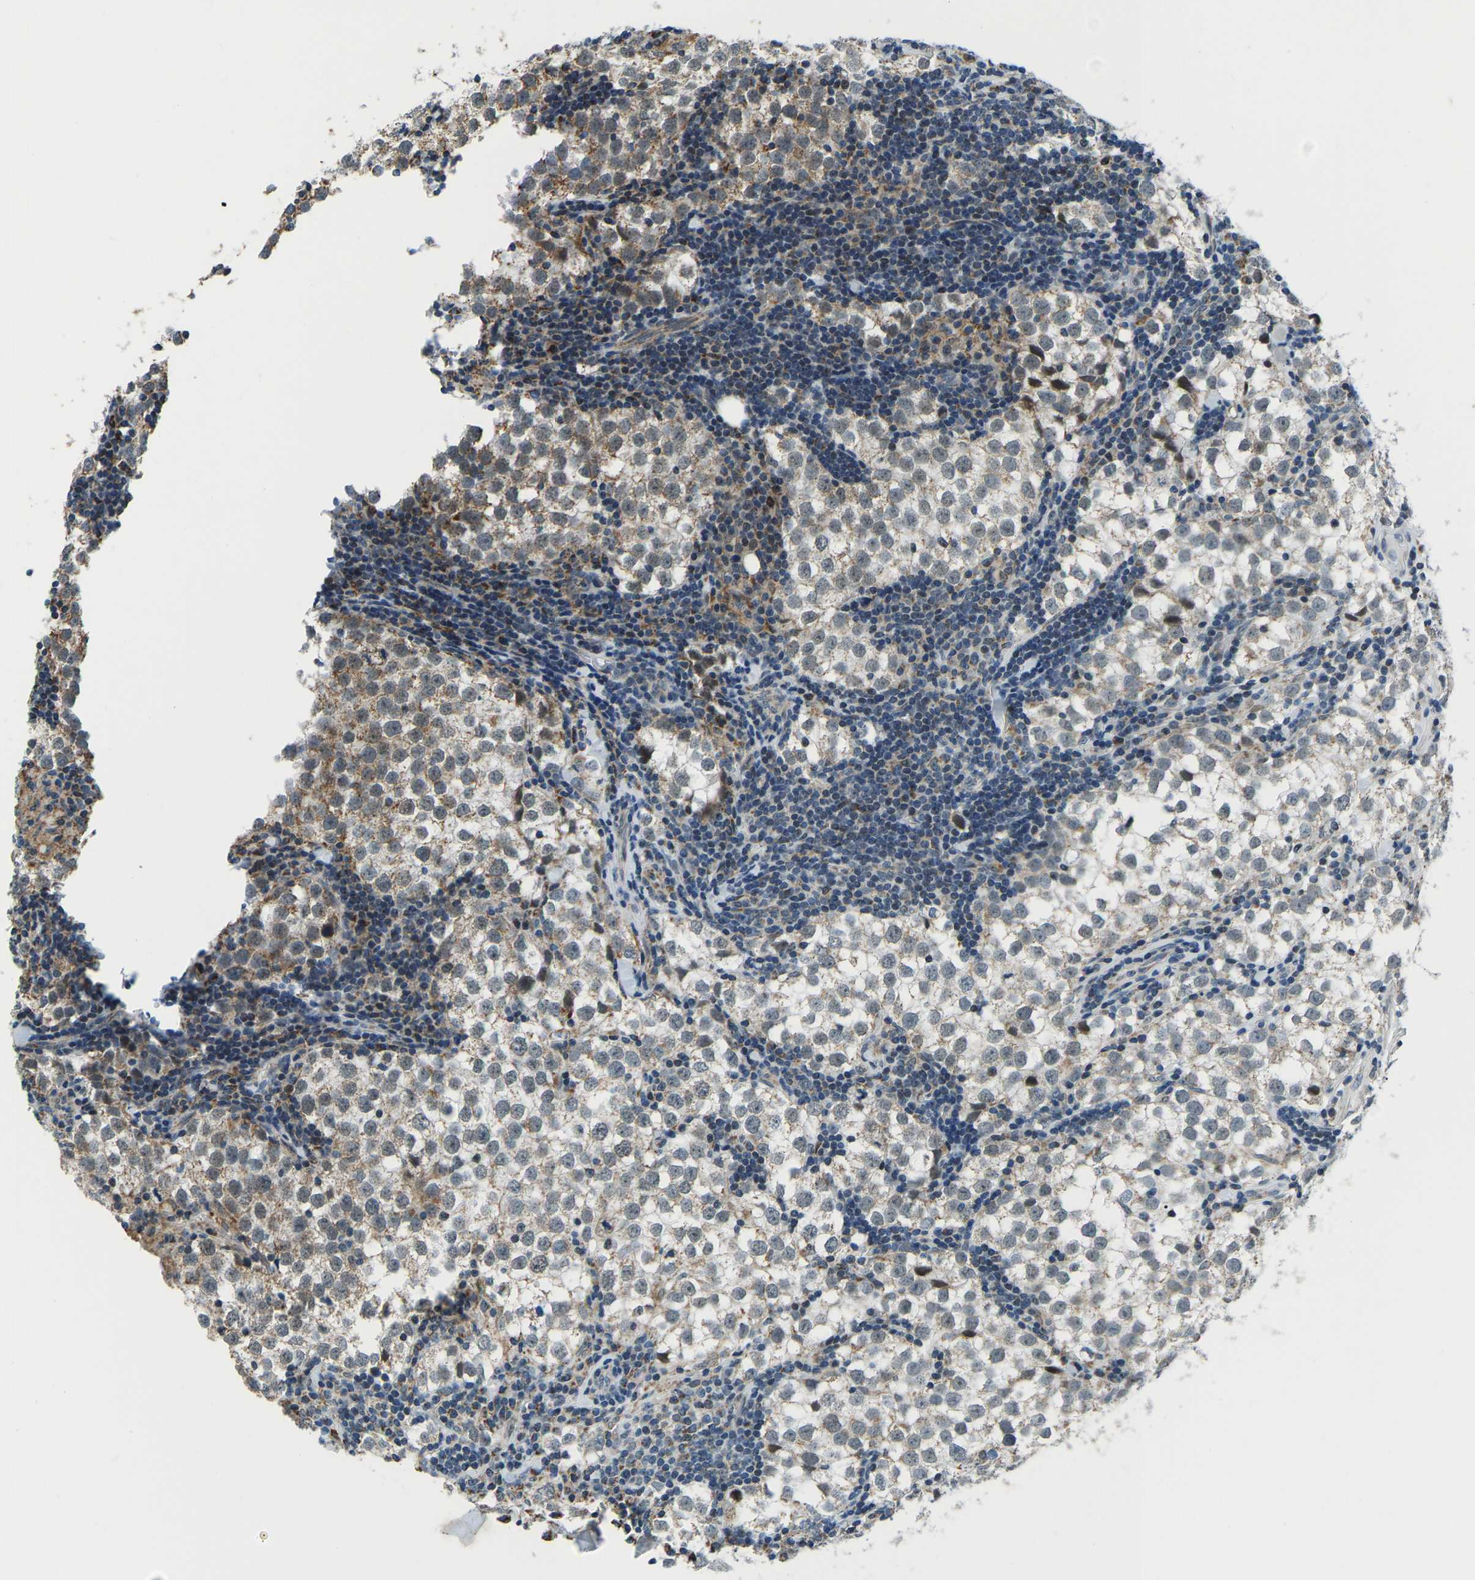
{"staining": {"intensity": "moderate", "quantity": "<25%", "location": "cytoplasmic/membranous"}, "tissue": "testis cancer", "cell_type": "Tumor cells", "image_type": "cancer", "snomed": [{"axis": "morphology", "description": "Seminoma, NOS"}, {"axis": "morphology", "description": "Carcinoma, Embryonal, NOS"}, {"axis": "topography", "description": "Testis"}], "caption": "Immunohistochemistry (IHC) image of testis cancer stained for a protein (brown), which exhibits low levels of moderate cytoplasmic/membranous expression in about <25% of tumor cells.", "gene": "RBM33", "patient": {"sex": "male", "age": 36}}